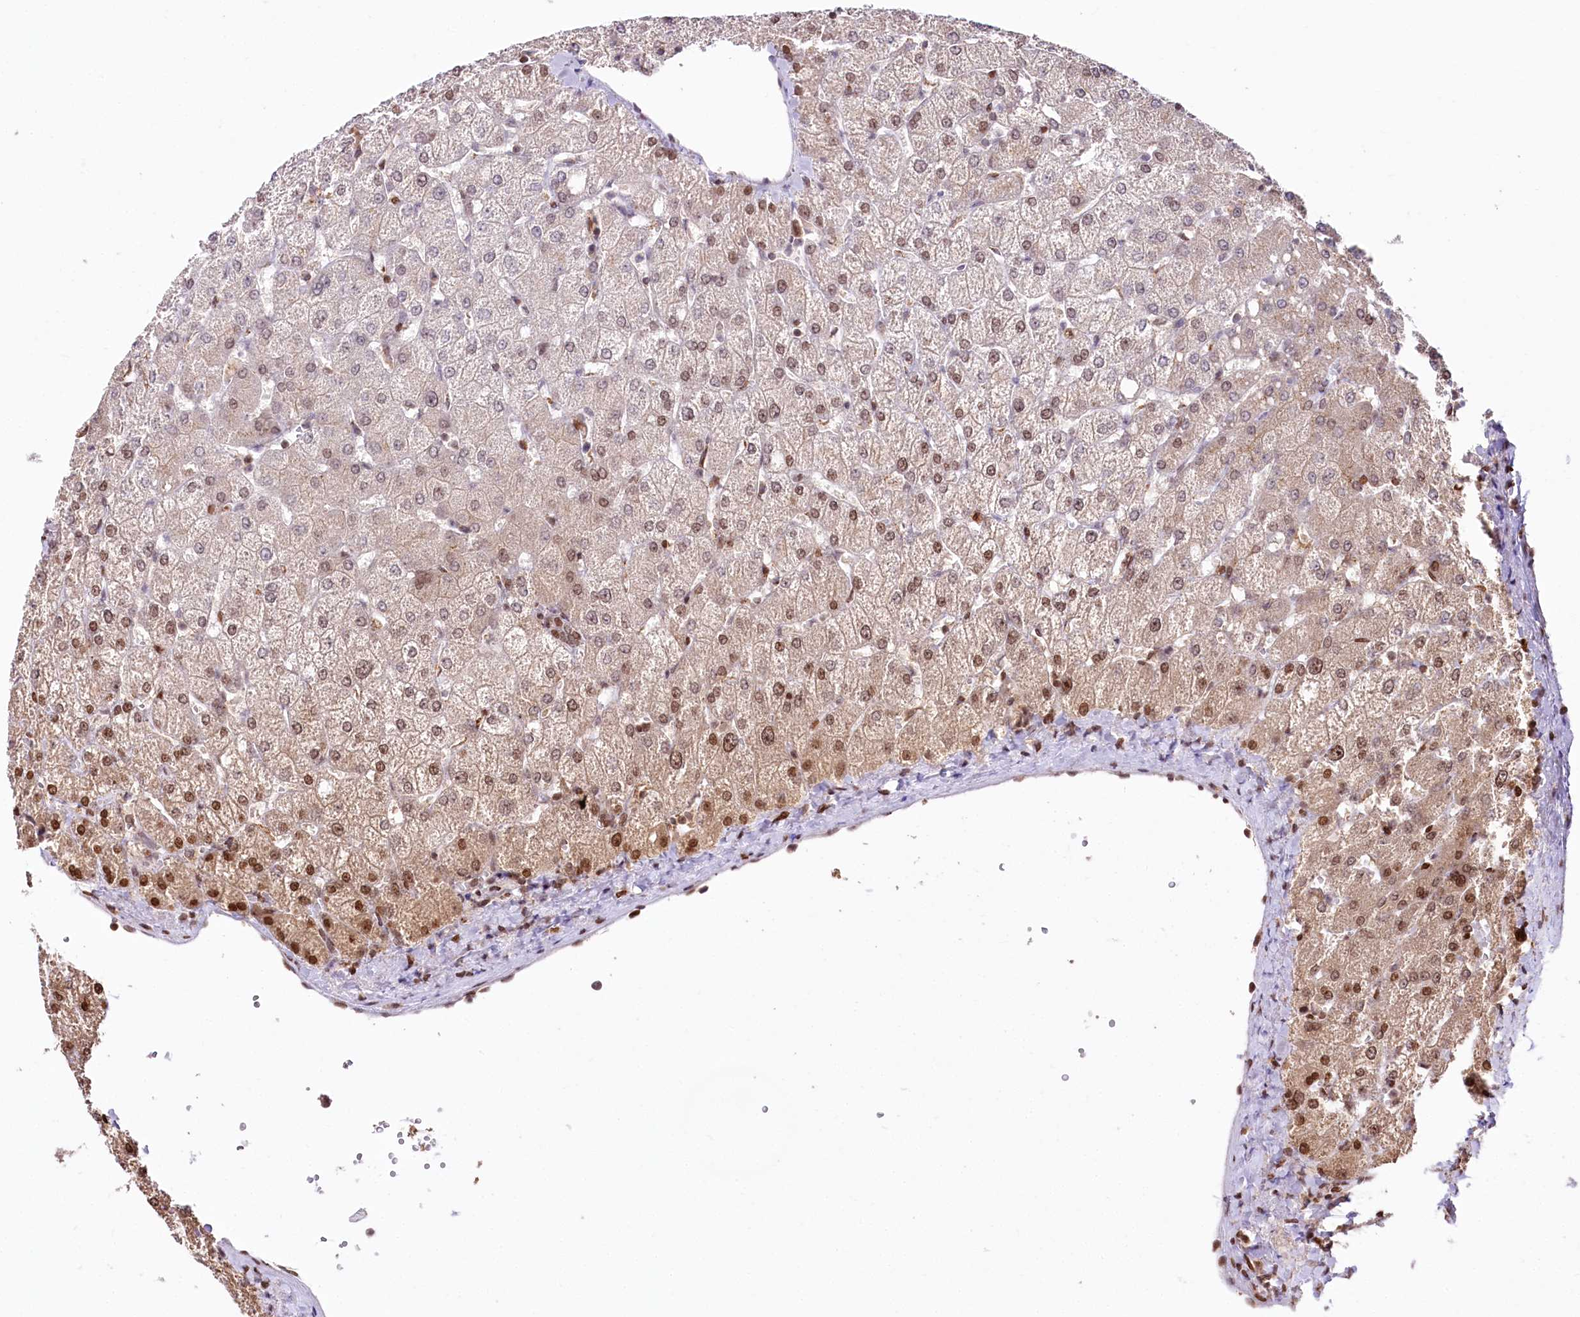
{"staining": {"intensity": "weak", "quantity": "<25%", "location": "cytoplasmic/membranous"}, "tissue": "liver", "cell_type": "Cholangiocytes", "image_type": "normal", "snomed": [{"axis": "morphology", "description": "Normal tissue, NOS"}, {"axis": "topography", "description": "Liver"}], "caption": "An image of liver stained for a protein exhibits no brown staining in cholangiocytes.", "gene": "ZFYVE27", "patient": {"sex": "female", "age": 54}}